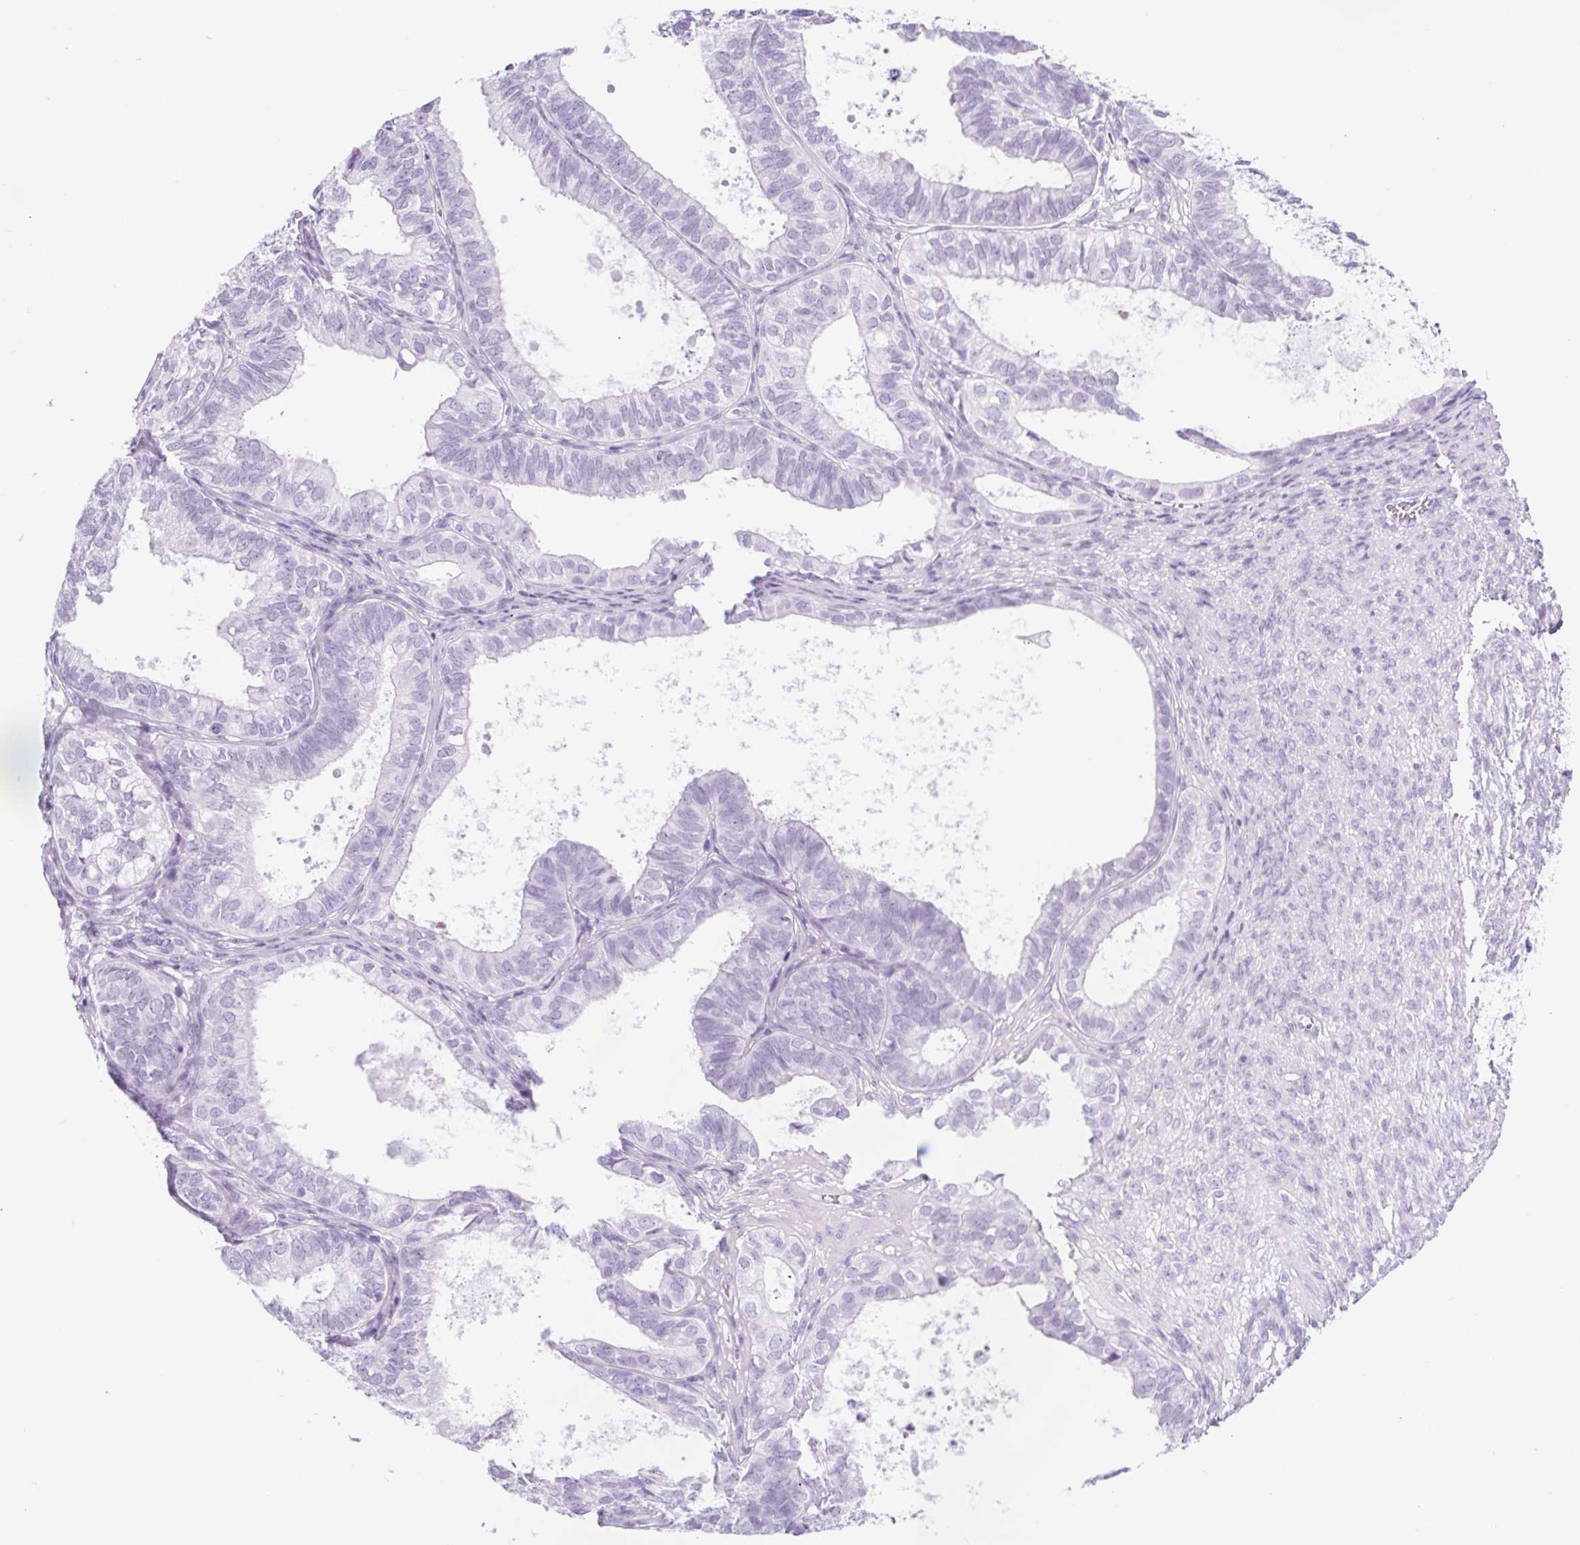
{"staining": {"intensity": "negative", "quantity": "none", "location": "none"}, "tissue": "ovarian cancer", "cell_type": "Tumor cells", "image_type": "cancer", "snomed": [{"axis": "morphology", "description": "Carcinoma, endometroid"}, {"axis": "topography", "description": "Ovary"}], "caption": "High magnification brightfield microscopy of ovarian endometroid carcinoma stained with DAB (brown) and counterstained with hematoxylin (blue): tumor cells show no significant positivity.", "gene": "SPACA5B", "patient": {"sex": "female", "age": 64}}